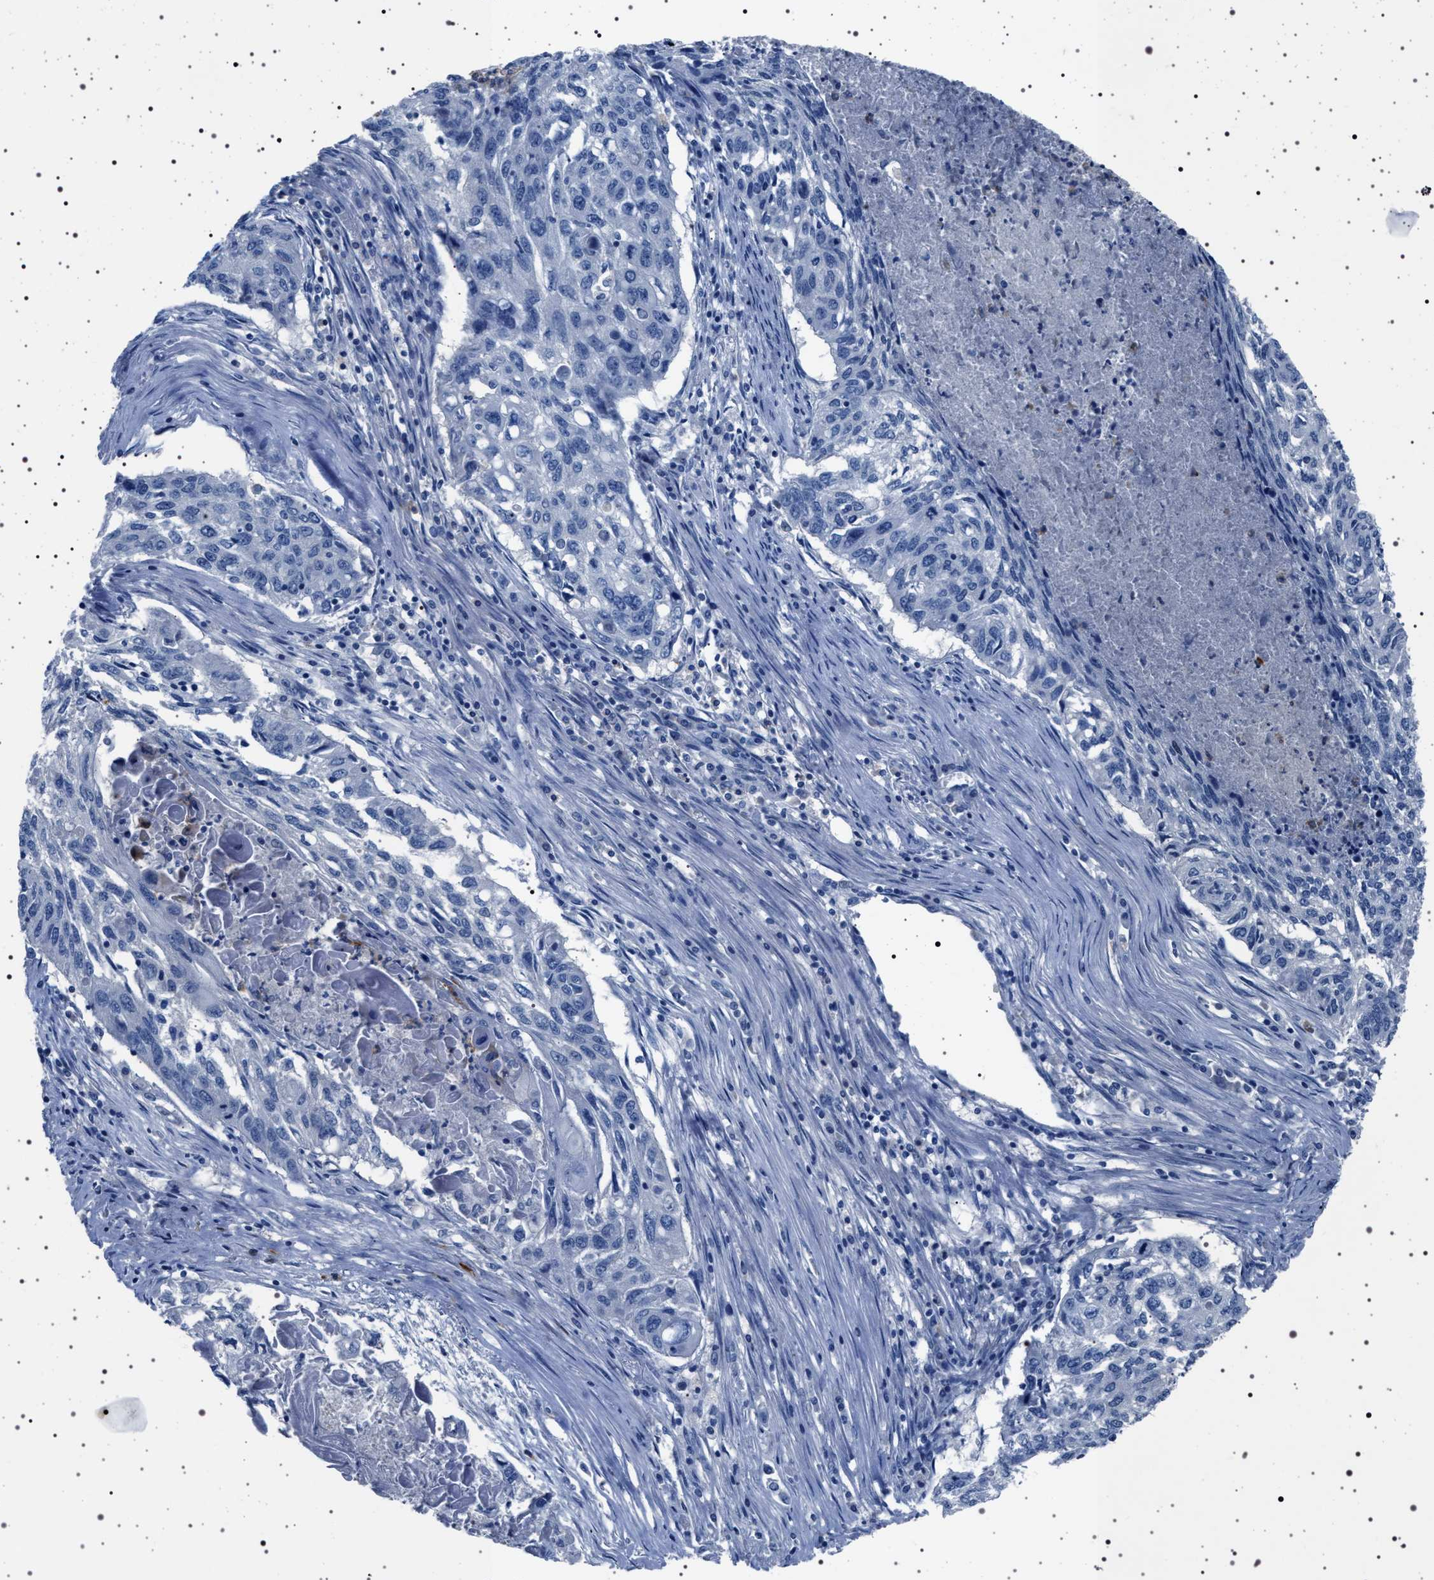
{"staining": {"intensity": "negative", "quantity": "none", "location": "none"}, "tissue": "lung cancer", "cell_type": "Tumor cells", "image_type": "cancer", "snomed": [{"axis": "morphology", "description": "Squamous cell carcinoma, NOS"}, {"axis": "topography", "description": "Lung"}], "caption": "This is an IHC histopathology image of human lung squamous cell carcinoma. There is no positivity in tumor cells.", "gene": "NAT9", "patient": {"sex": "female", "age": 63}}